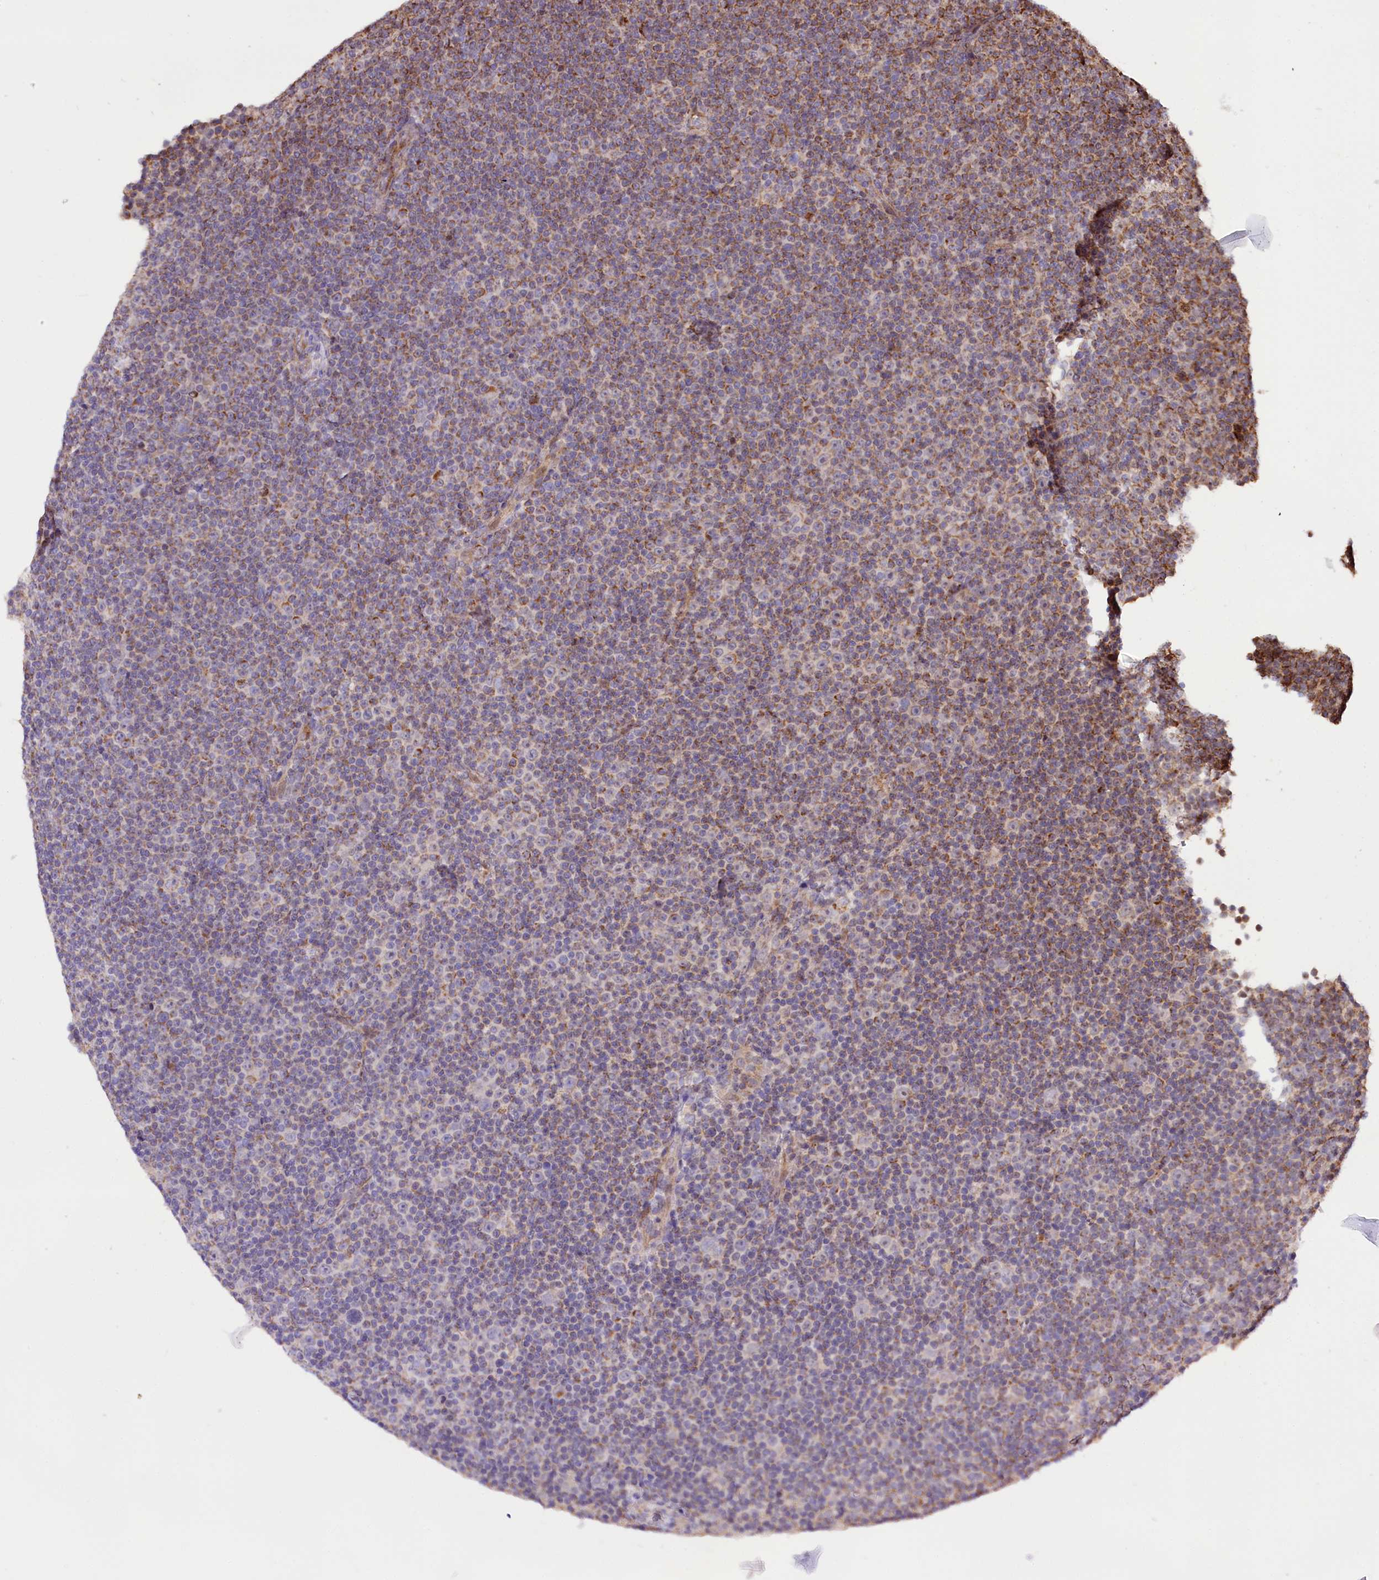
{"staining": {"intensity": "weak", "quantity": "25%-75%", "location": "cytoplasmic/membranous"}, "tissue": "lymphoma", "cell_type": "Tumor cells", "image_type": "cancer", "snomed": [{"axis": "morphology", "description": "Malignant lymphoma, non-Hodgkin's type, Low grade"}, {"axis": "topography", "description": "Lymph node"}], "caption": "Protein staining by immunohistochemistry (IHC) demonstrates weak cytoplasmic/membranous positivity in about 25%-75% of tumor cells in lymphoma.", "gene": "ST7", "patient": {"sex": "female", "age": 67}}